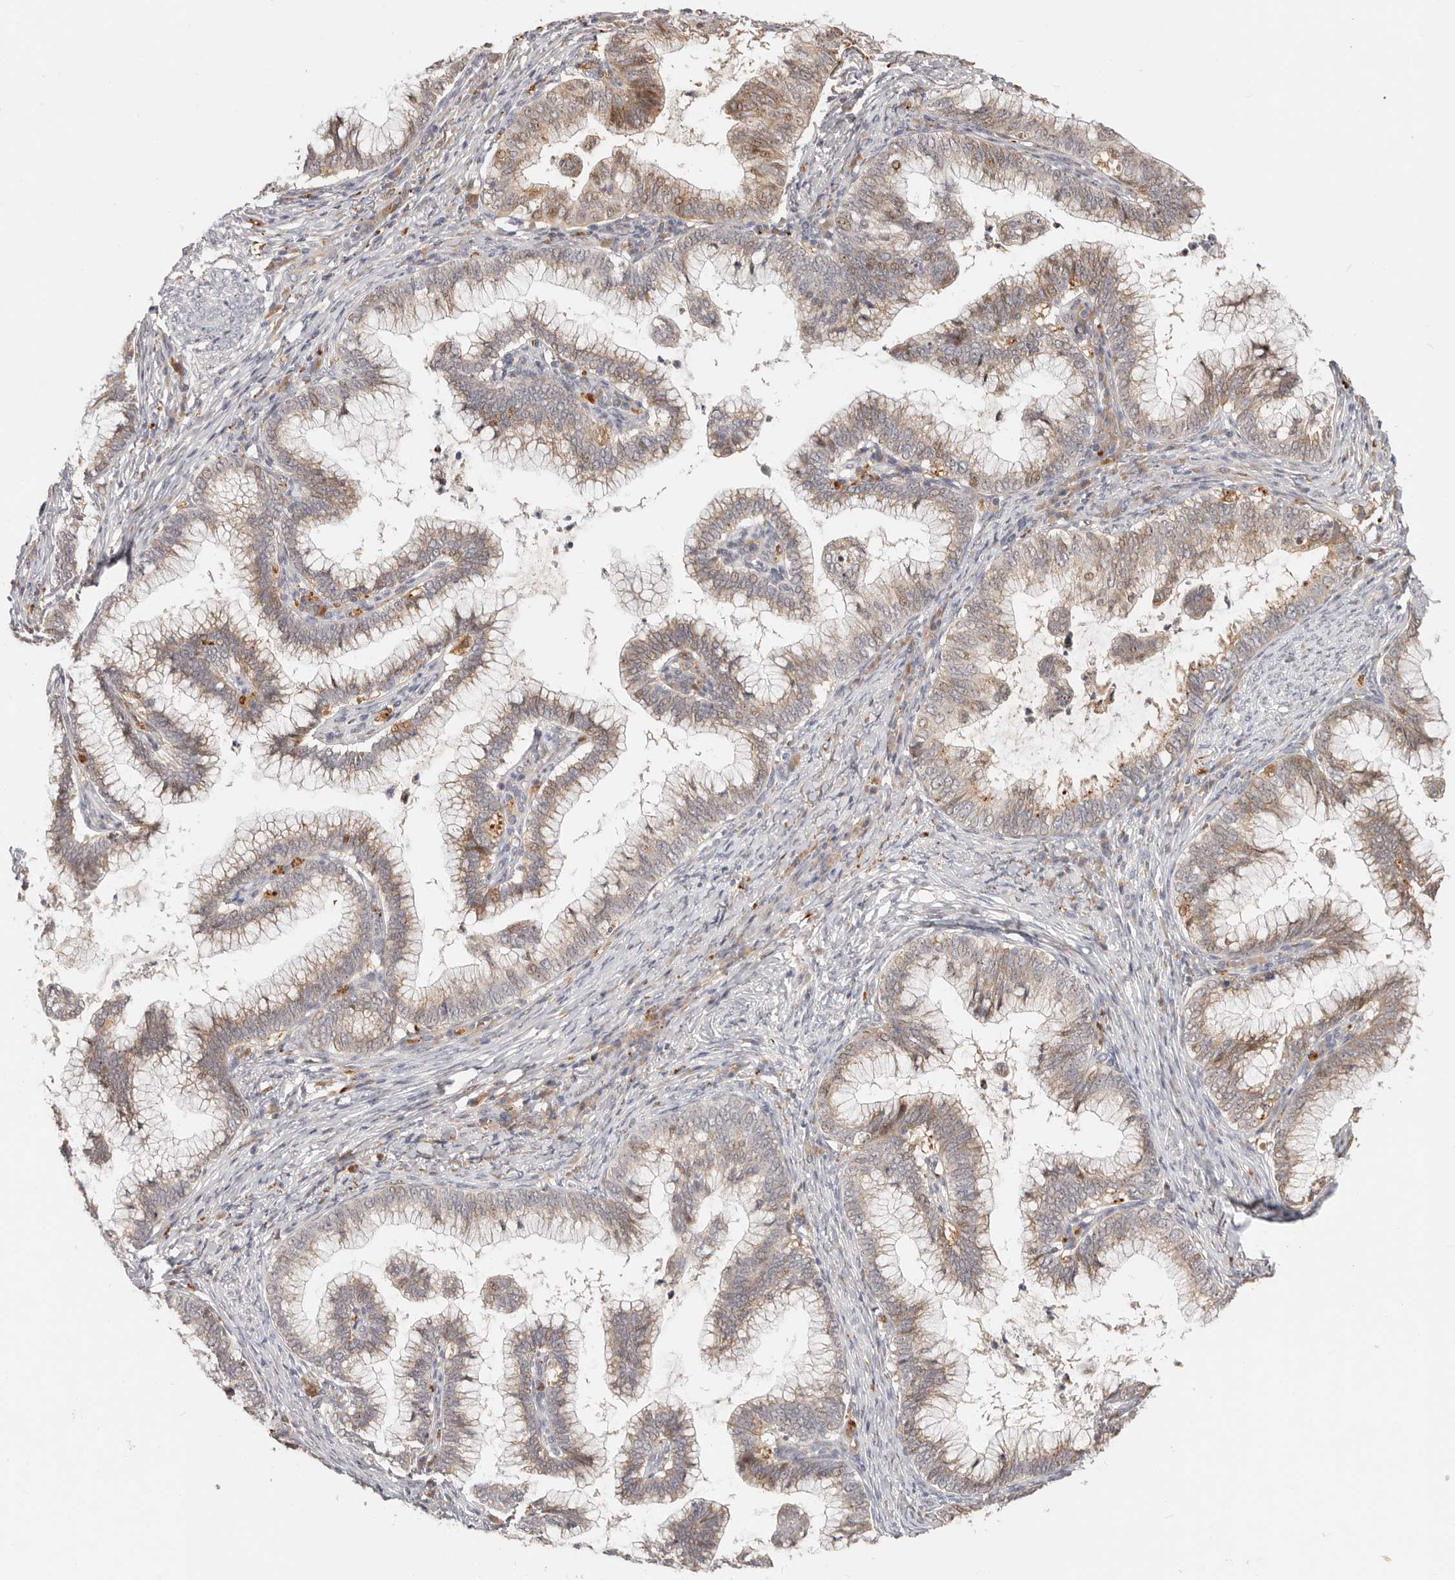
{"staining": {"intensity": "moderate", "quantity": "25%-75%", "location": "cytoplasmic/membranous"}, "tissue": "cervical cancer", "cell_type": "Tumor cells", "image_type": "cancer", "snomed": [{"axis": "morphology", "description": "Adenocarcinoma, NOS"}, {"axis": "topography", "description": "Cervix"}], "caption": "Immunohistochemistry (IHC) micrograph of neoplastic tissue: cervical cancer stained using IHC shows medium levels of moderate protein expression localized specifically in the cytoplasmic/membranous of tumor cells, appearing as a cytoplasmic/membranous brown color.", "gene": "ZRANB1", "patient": {"sex": "female", "age": 36}}